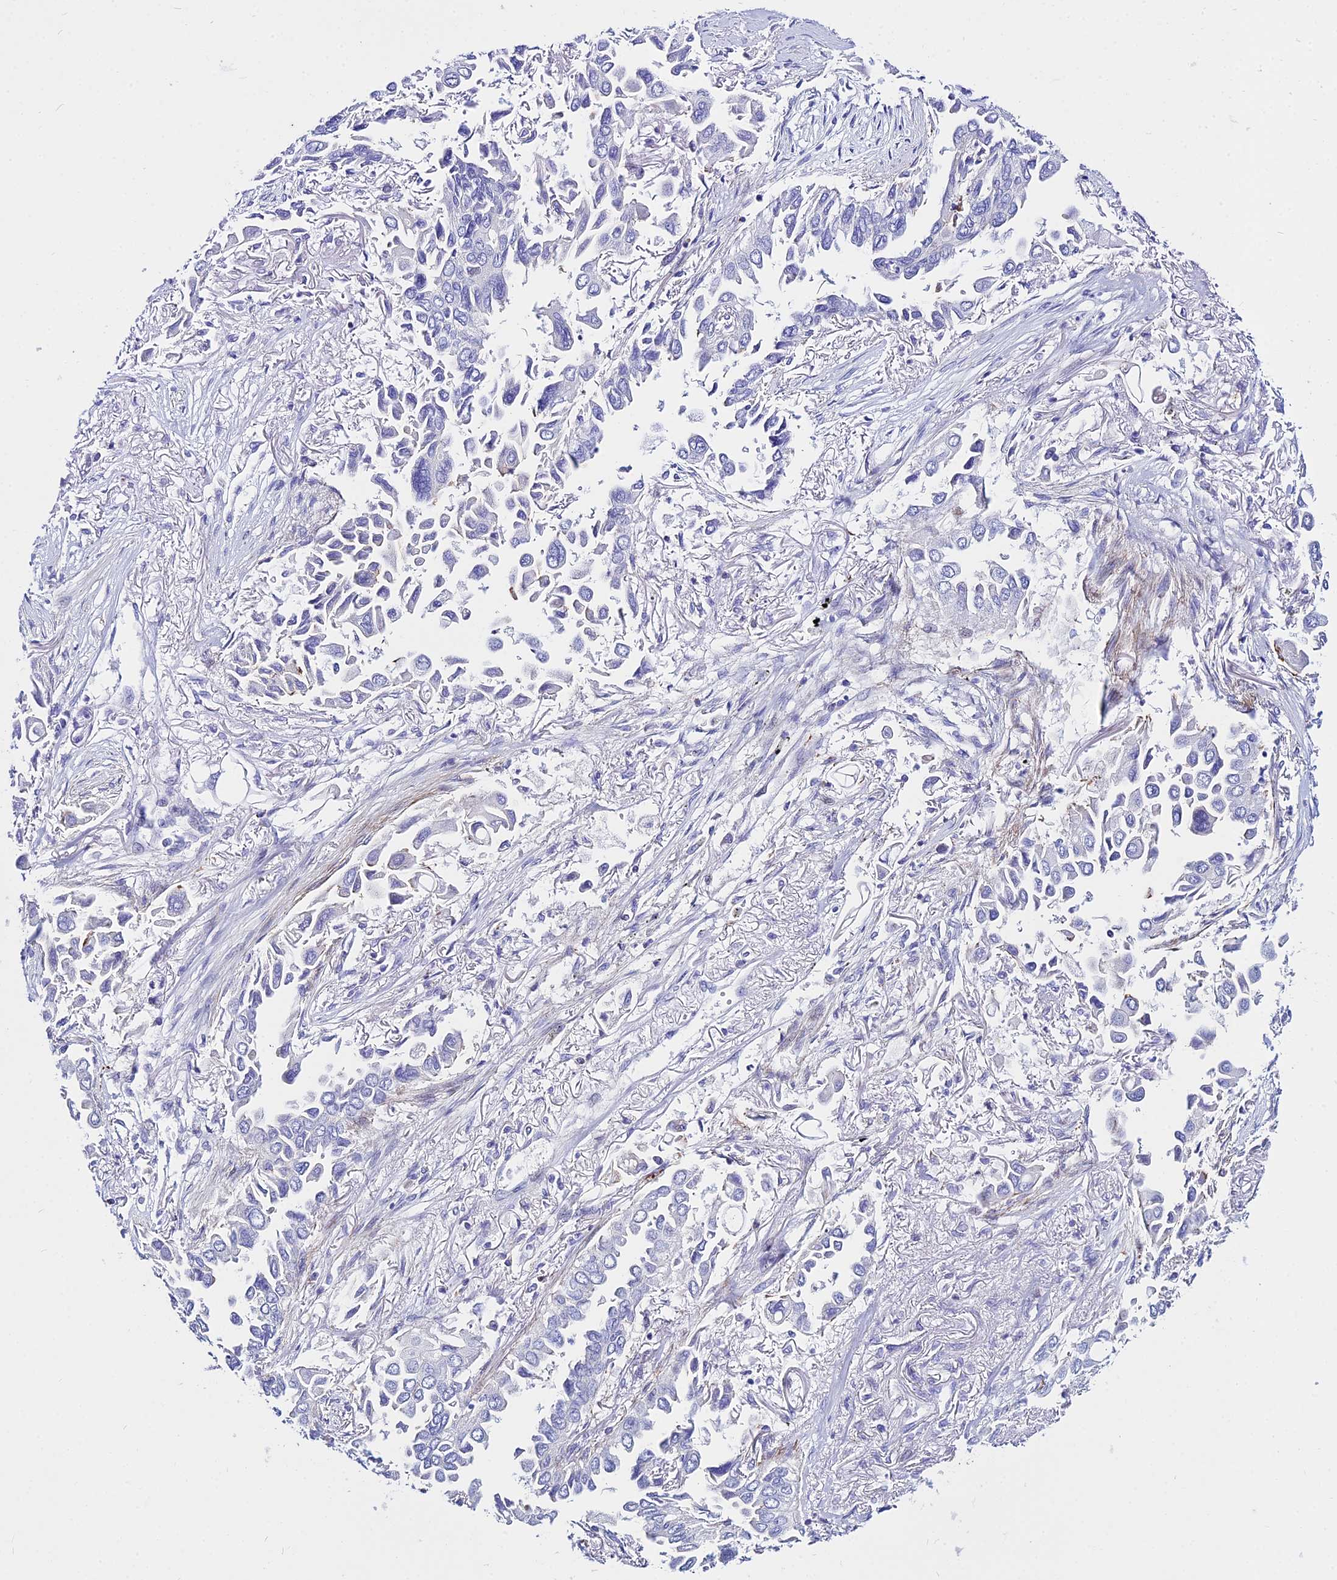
{"staining": {"intensity": "negative", "quantity": "none", "location": "none"}, "tissue": "lung cancer", "cell_type": "Tumor cells", "image_type": "cancer", "snomed": [{"axis": "morphology", "description": "Adenocarcinoma, NOS"}, {"axis": "topography", "description": "Lung"}], "caption": "Adenocarcinoma (lung) stained for a protein using immunohistochemistry (IHC) shows no positivity tumor cells.", "gene": "DLX1", "patient": {"sex": "female", "age": 76}}